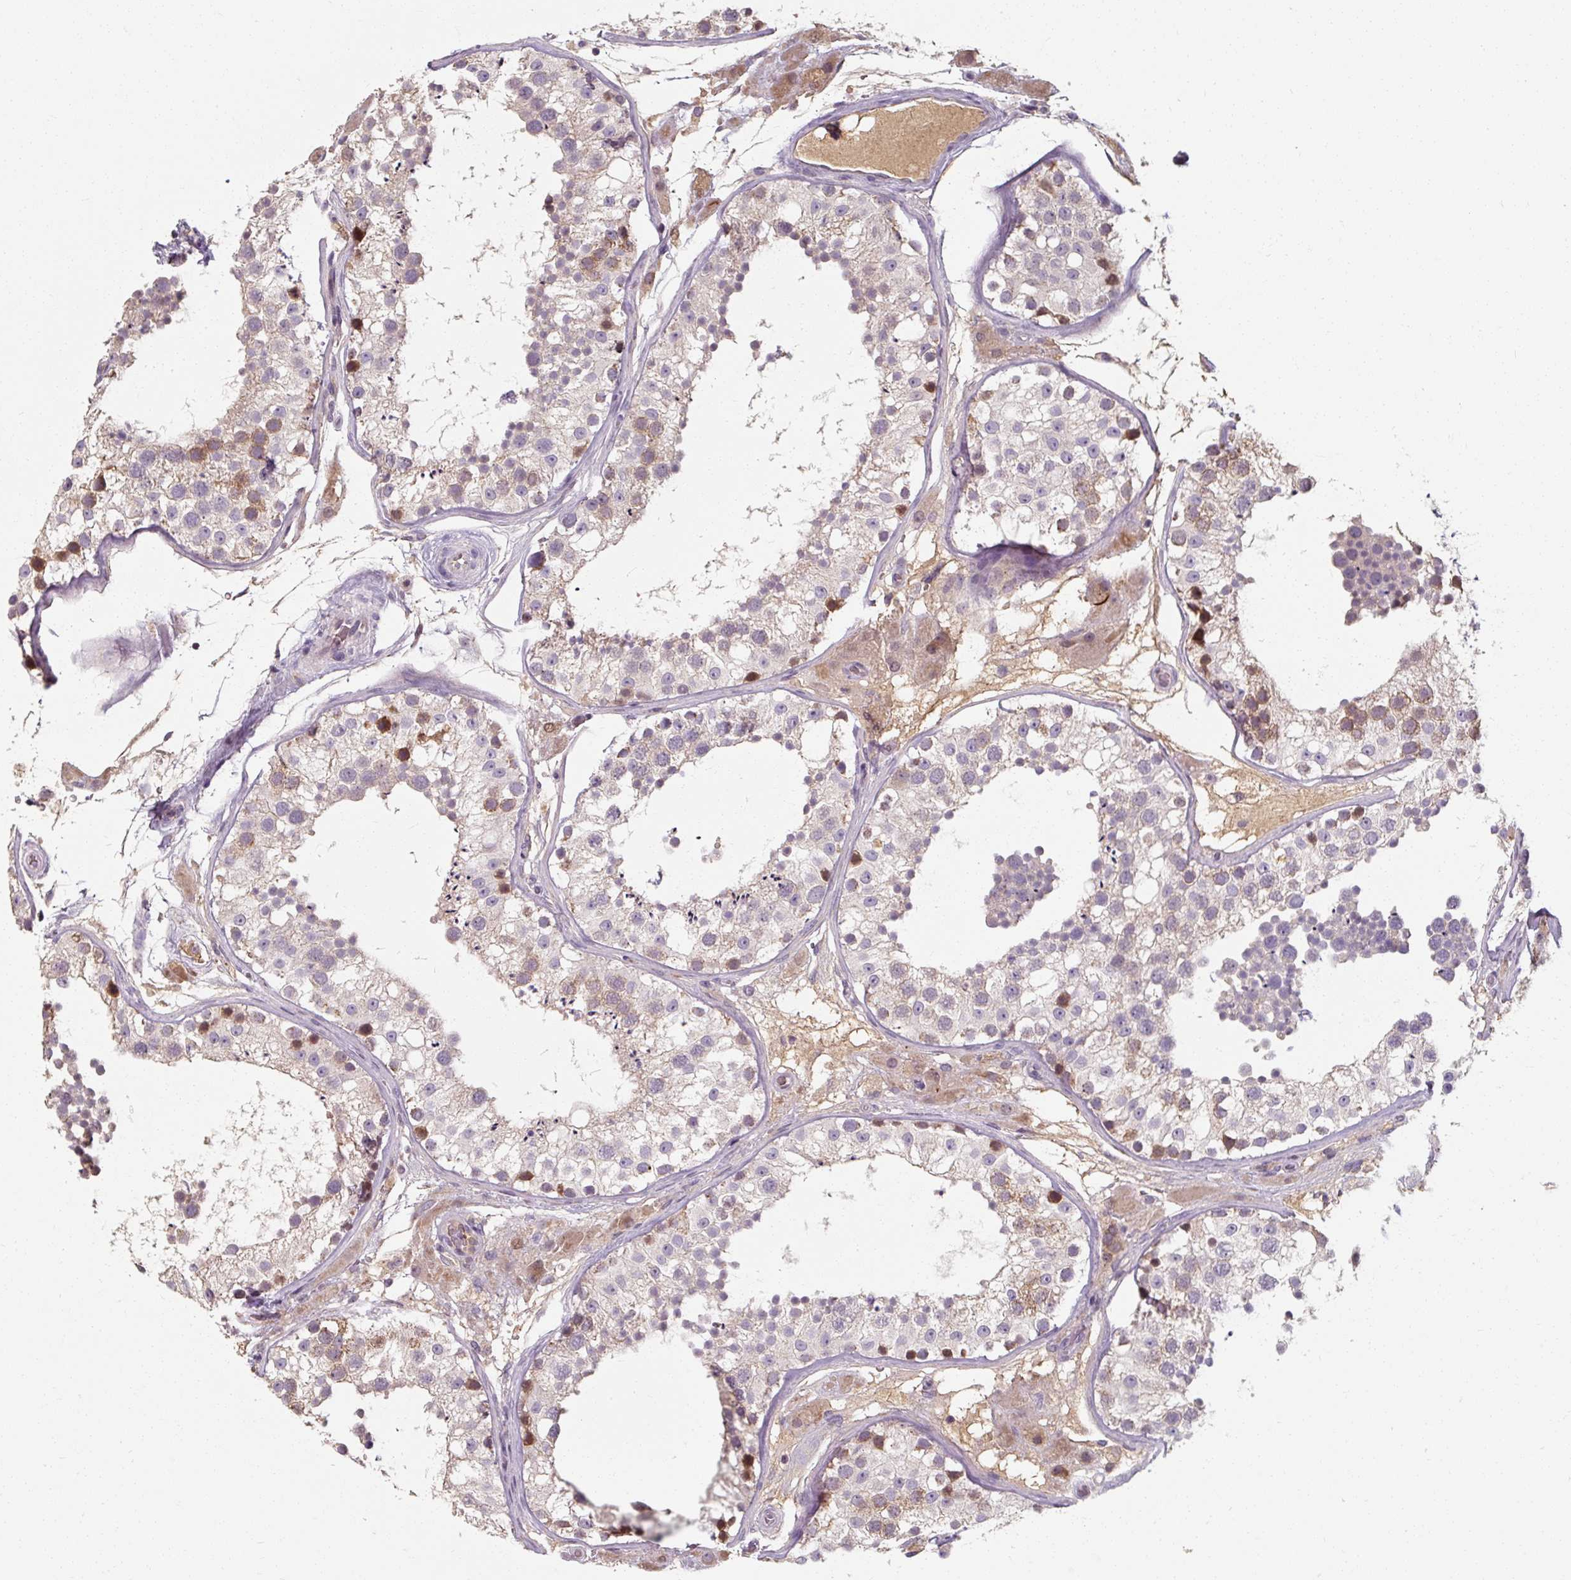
{"staining": {"intensity": "moderate", "quantity": "<25%", "location": "cytoplasmic/membranous"}, "tissue": "testis", "cell_type": "Cells in seminiferous ducts", "image_type": "normal", "snomed": [{"axis": "morphology", "description": "Normal tissue, NOS"}, {"axis": "topography", "description": "Testis"}], "caption": "Immunohistochemical staining of benign testis reveals low levels of moderate cytoplasmic/membranous expression in approximately <25% of cells in seminiferous ducts.", "gene": "TSEN54", "patient": {"sex": "male", "age": 26}}